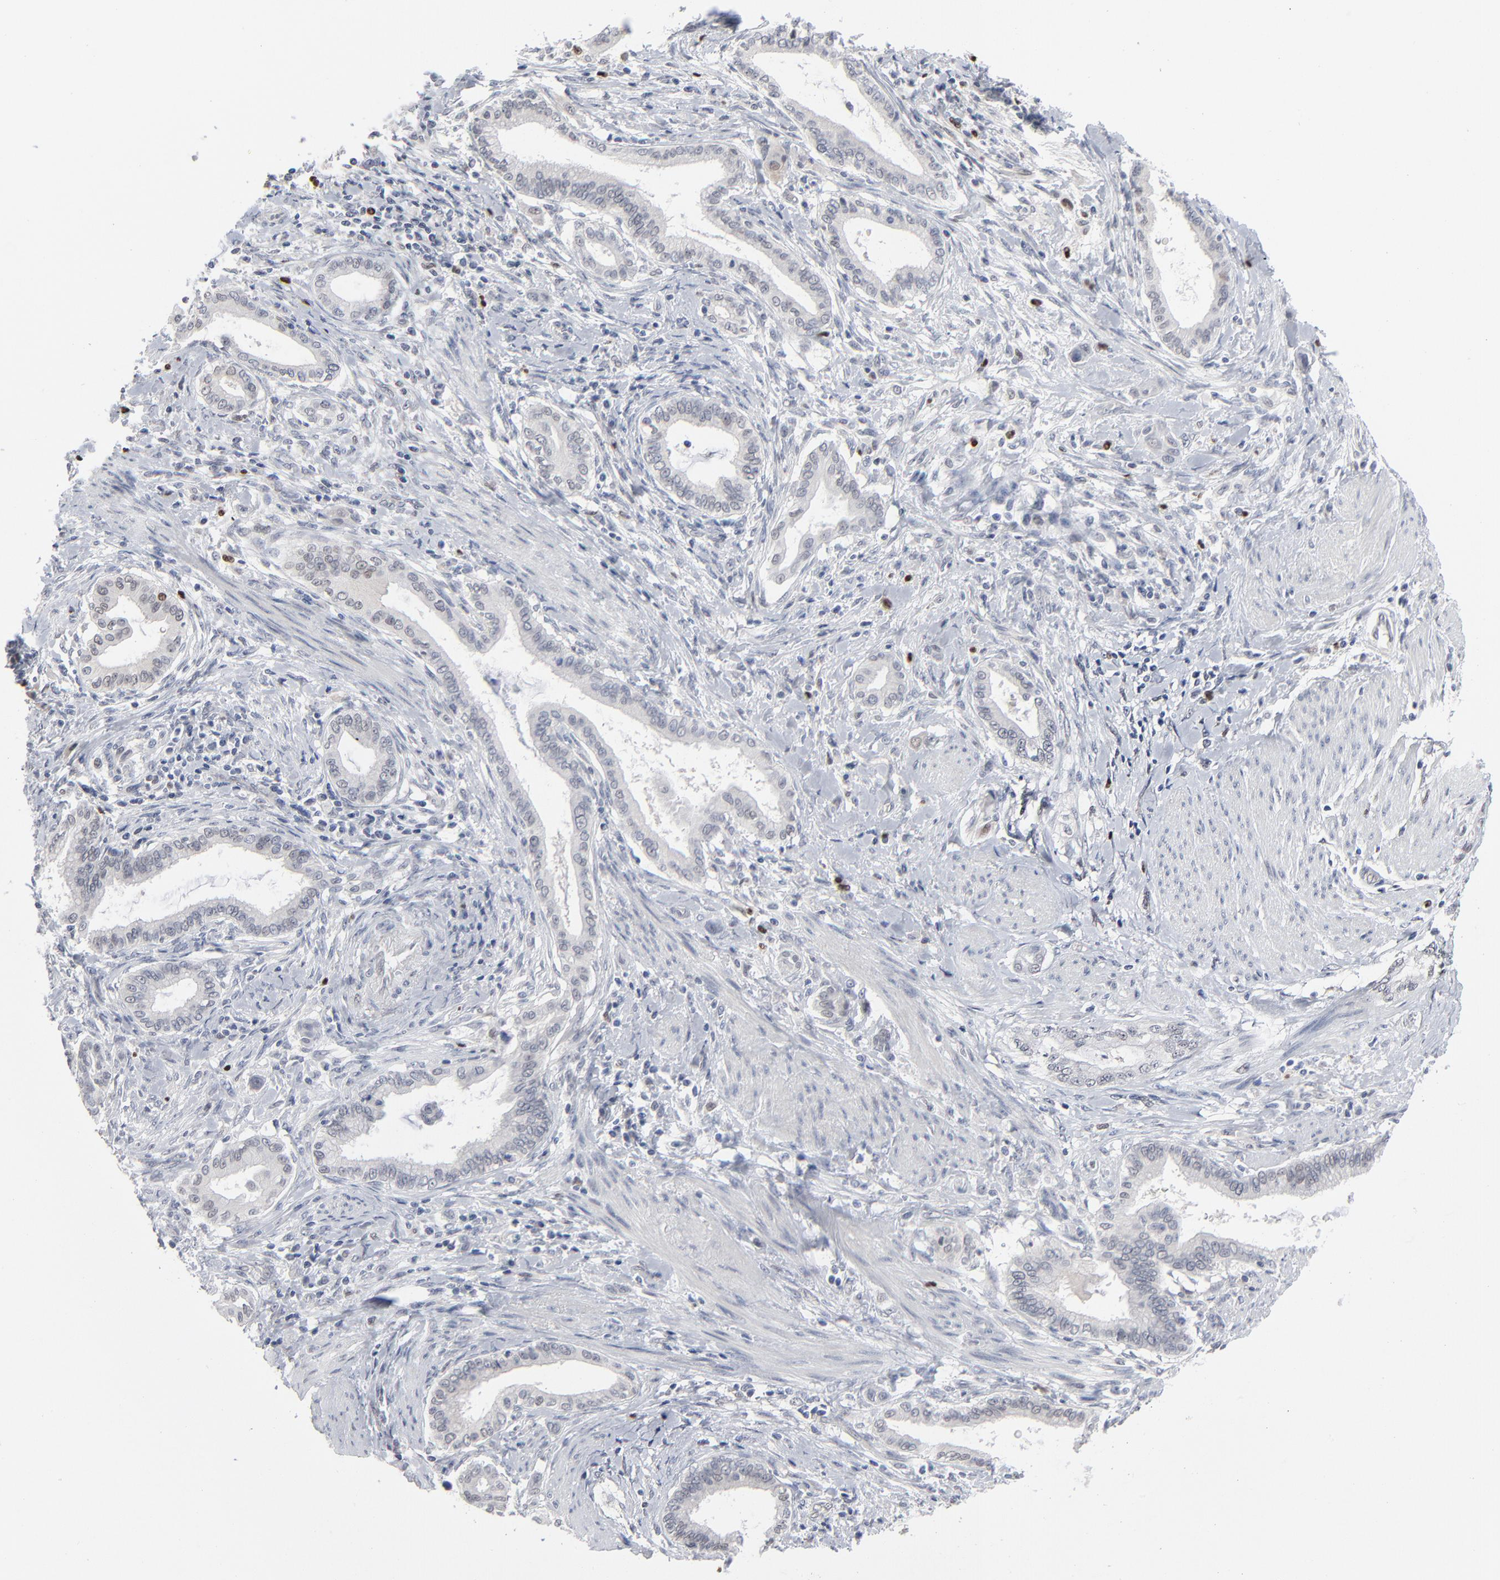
{"staining": {"intensity": "negative", "quantity": "none", "location": "none"}, "tissue": "pancreatic cancer", "cell_type": "Tumor cells", "image_type": "cancer", "snomed": [{"axis": "morphology", "description": "Adenocarcinoma, NOS"}, {"axis": "topography", "description": "Pancreas"}], "caption": "Immunohistochemistry micrograph of pancreatic cancer stained for a protein (brown), which demonstrates no expression in tumor cells. (Stains: DAB (3,3'-diaminobenzidine) immunohistochemistry with hematoxylin counter stain, Microscopy: brightfield microscopy at high magnification).", "gene": "FOXN2", "patient": {"sex": "female", "age": 64}}